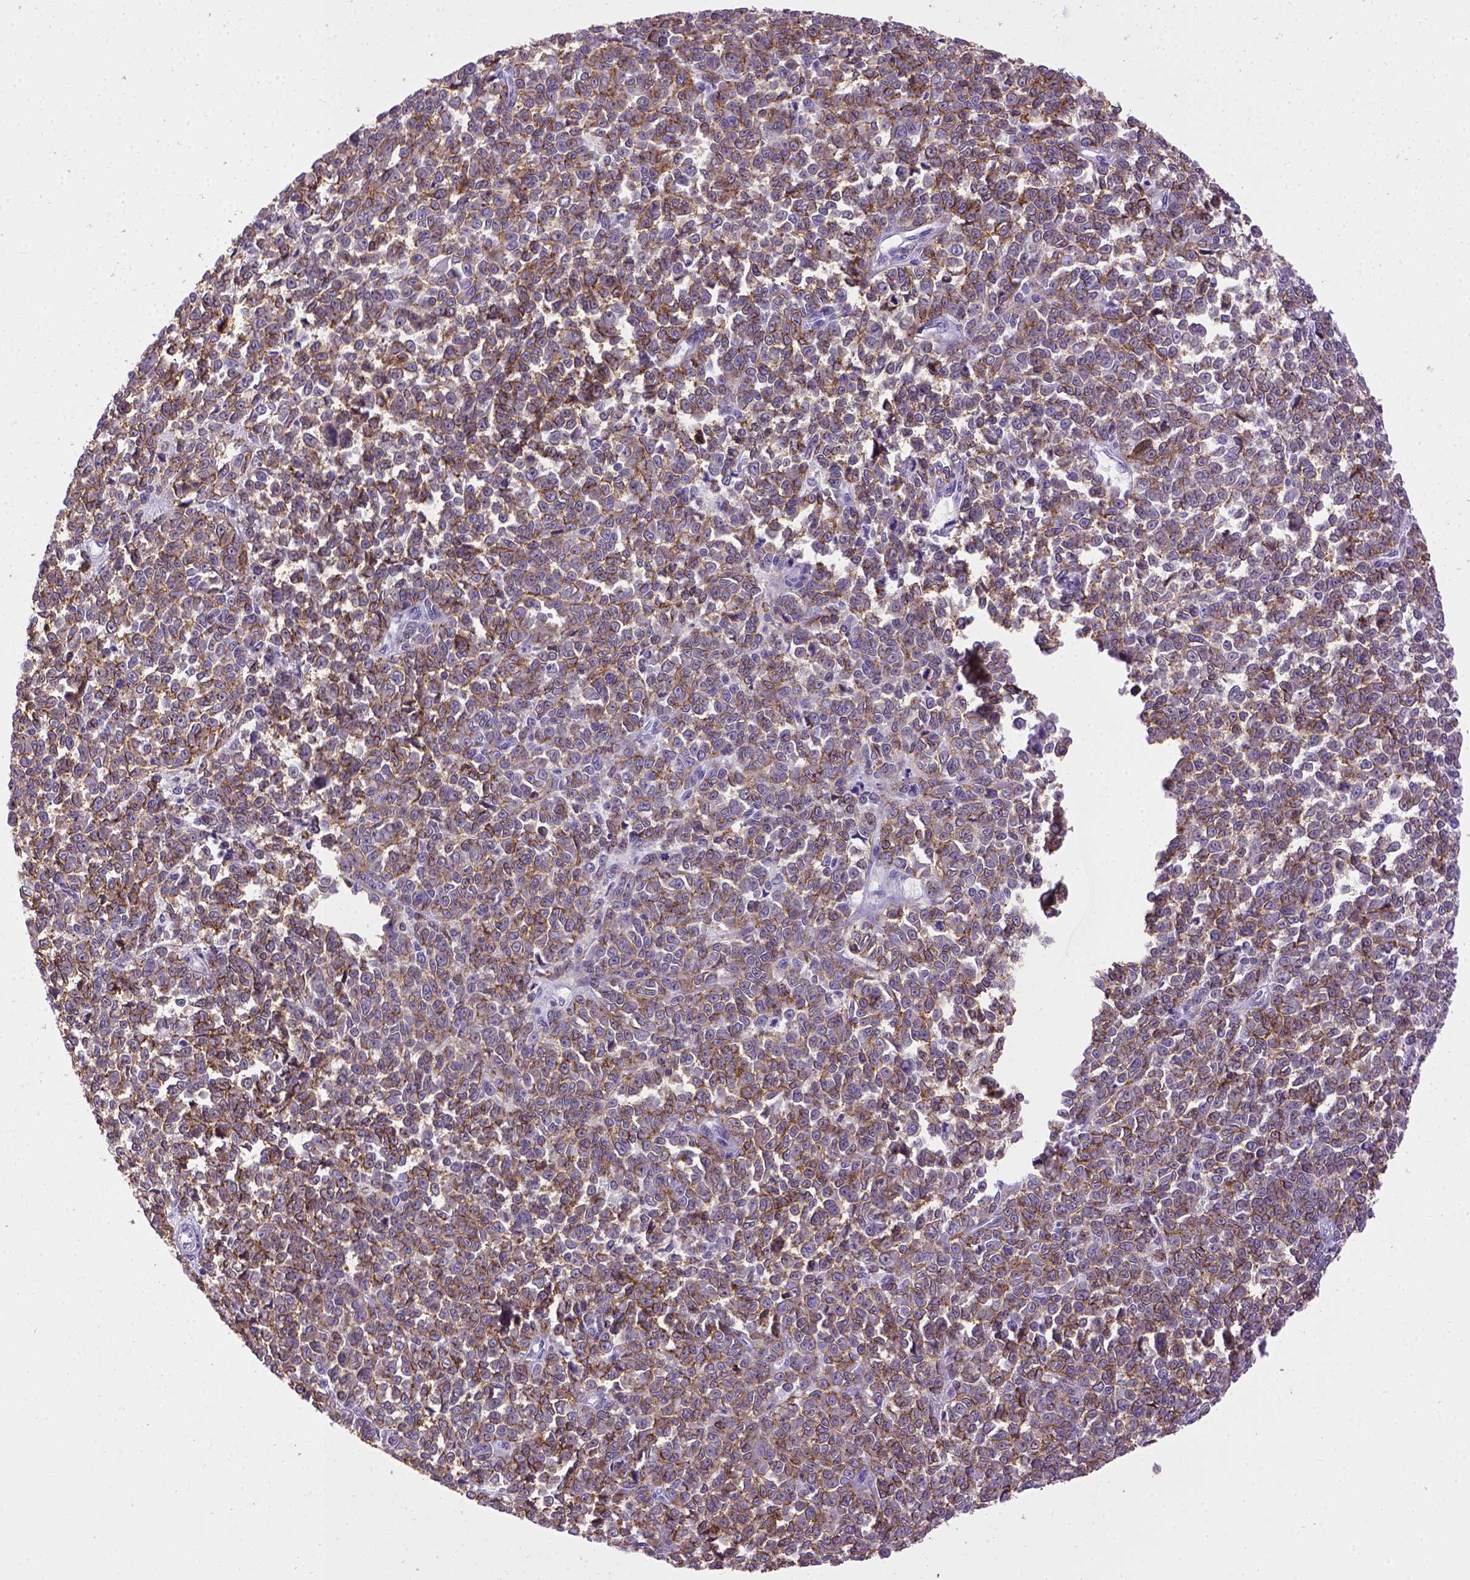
{"staining": {"intensity": "moderate", "quantity": "25%-75%", "location": "cytoplasmic/membranous"}, "tissue": "melanoma", "cell_type": "Tumor cells", "image_type": "cancer", "snomed": [{"axis": "morphology", "description": "Malignant melanoma, NOS"}, {"axis": "topography", "description": "Skin"}], "caption": "Immunohistochemical staining of malignant melanoma exhibits moderate cytoplasmic/membranous protein positivity in approximately 25%-75% of tumor cells.", "gene": "CDH1", "patient": {"sex": "female", "age": 95}}